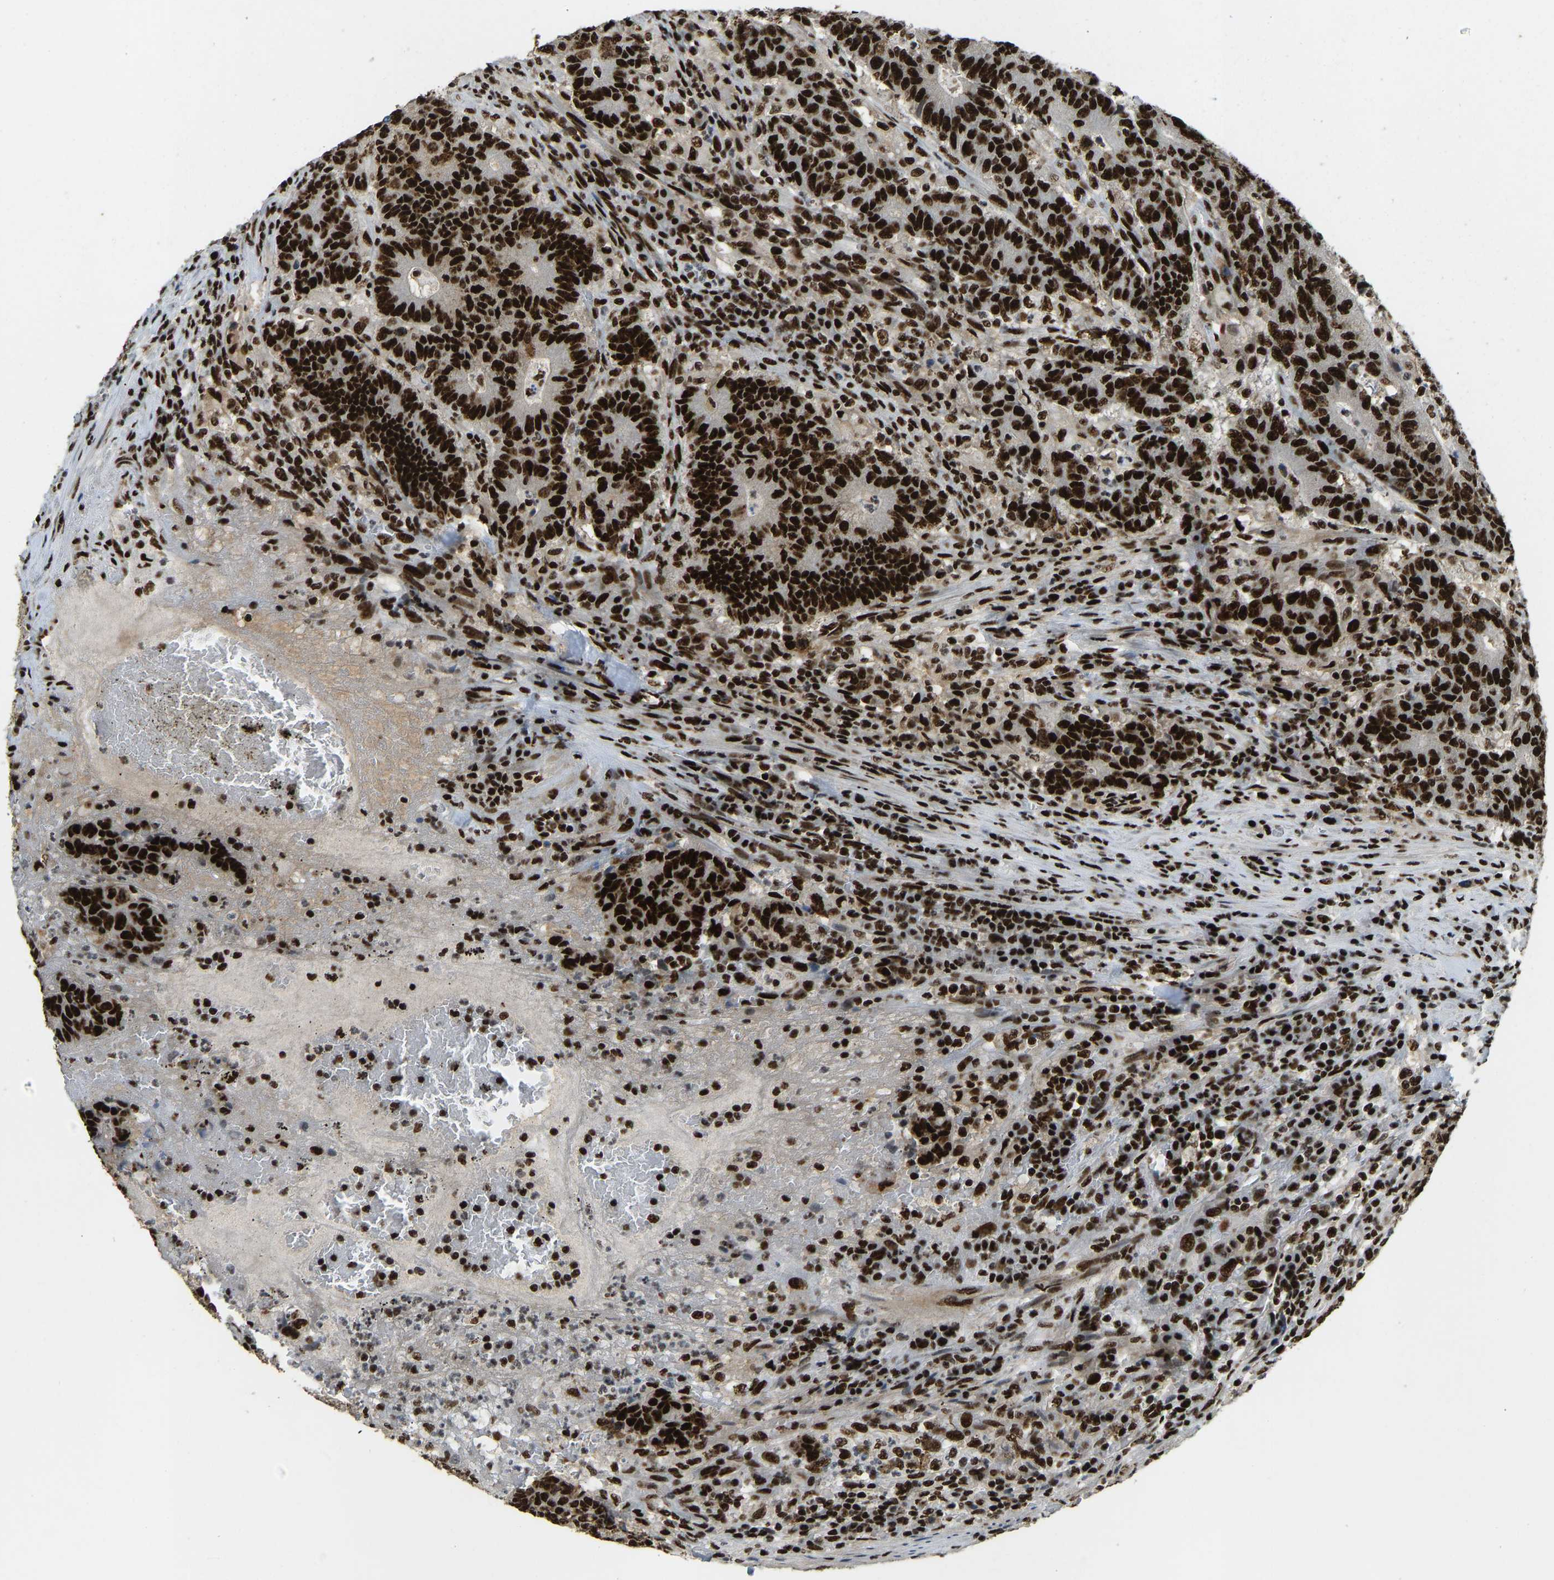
{"staining": {"intensity": "strong", "quantity": ">75%", "location": "nuclear"}, "tissue": "colorectal cancer", "cell_type": "Tumor cells", "image_type": "cancer", "snomed": [{"axis": "morphology", "description": "Normal tissue, NOS"}, {"axis": "morphology", "description": "Adenocarcinoma, NOS"}, {"axis": "topography", "description": "Colon"}], "caption": "Immunohistochemical staining of human colorectal adenocarcinoma exhibits strong nuclear protein expression in approximately >75% of tumor cells.", "gene": "FOXK1", "patient": {"sex": "female", "age": 75}}